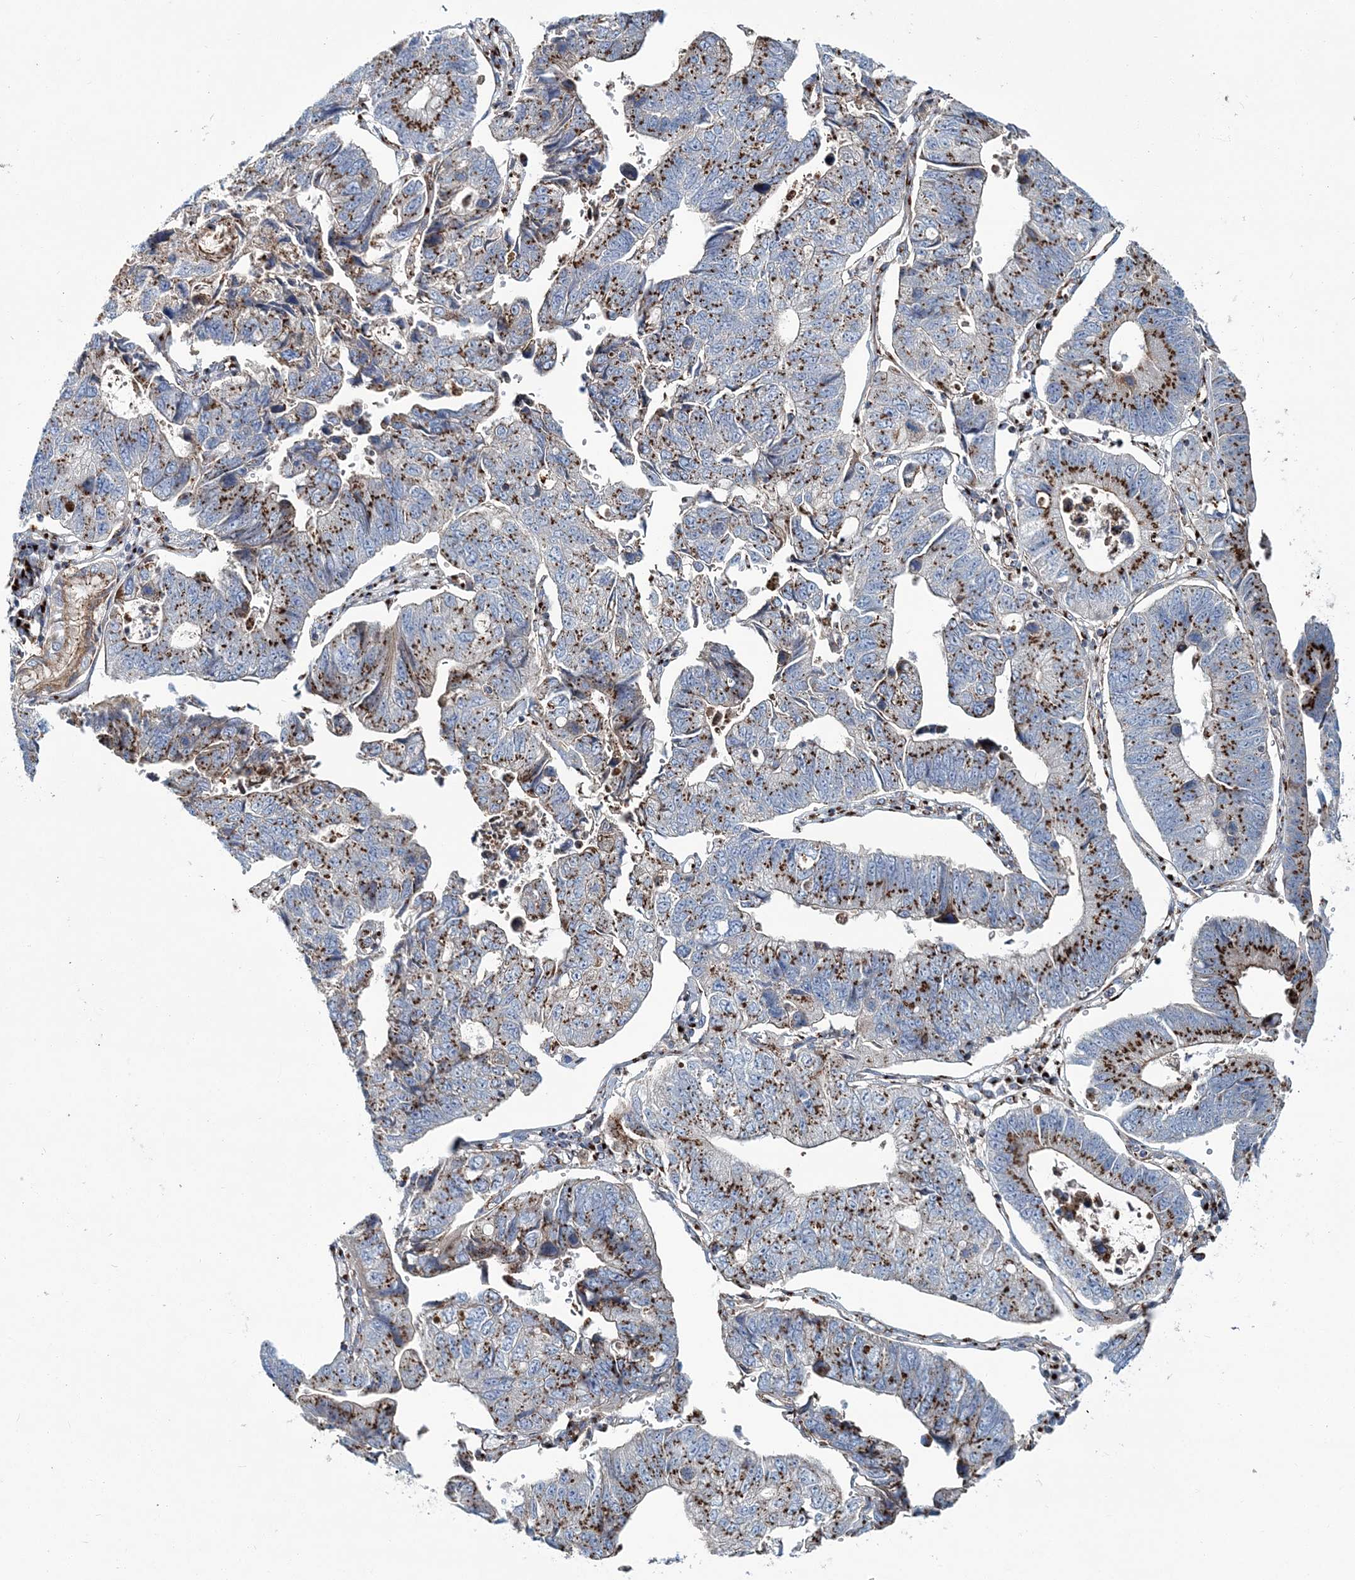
{"staining": {"intensity": "strong", "quantity": ">75%", "location": "cytoplasmic/membranous"}, "tissue": "stomach cancer", "cell_type": "Tumor cells", "image_type": "cancer", "snomed": [{"axis": "morphology", "description": "Adenocarcinoma, NOS"}, {"axis": "topography", "description": "Stomach"}], "caption": "Immunohistochemistry (DAB (3,3'-diaminobenzidine)) staining of human stomach cancer shows strong cytoplasmic/membranous protein positivity in approximately >75% of tumor cells.", "gene": "MAN1A2", "patient": {"sex": "male", "age": 59}}